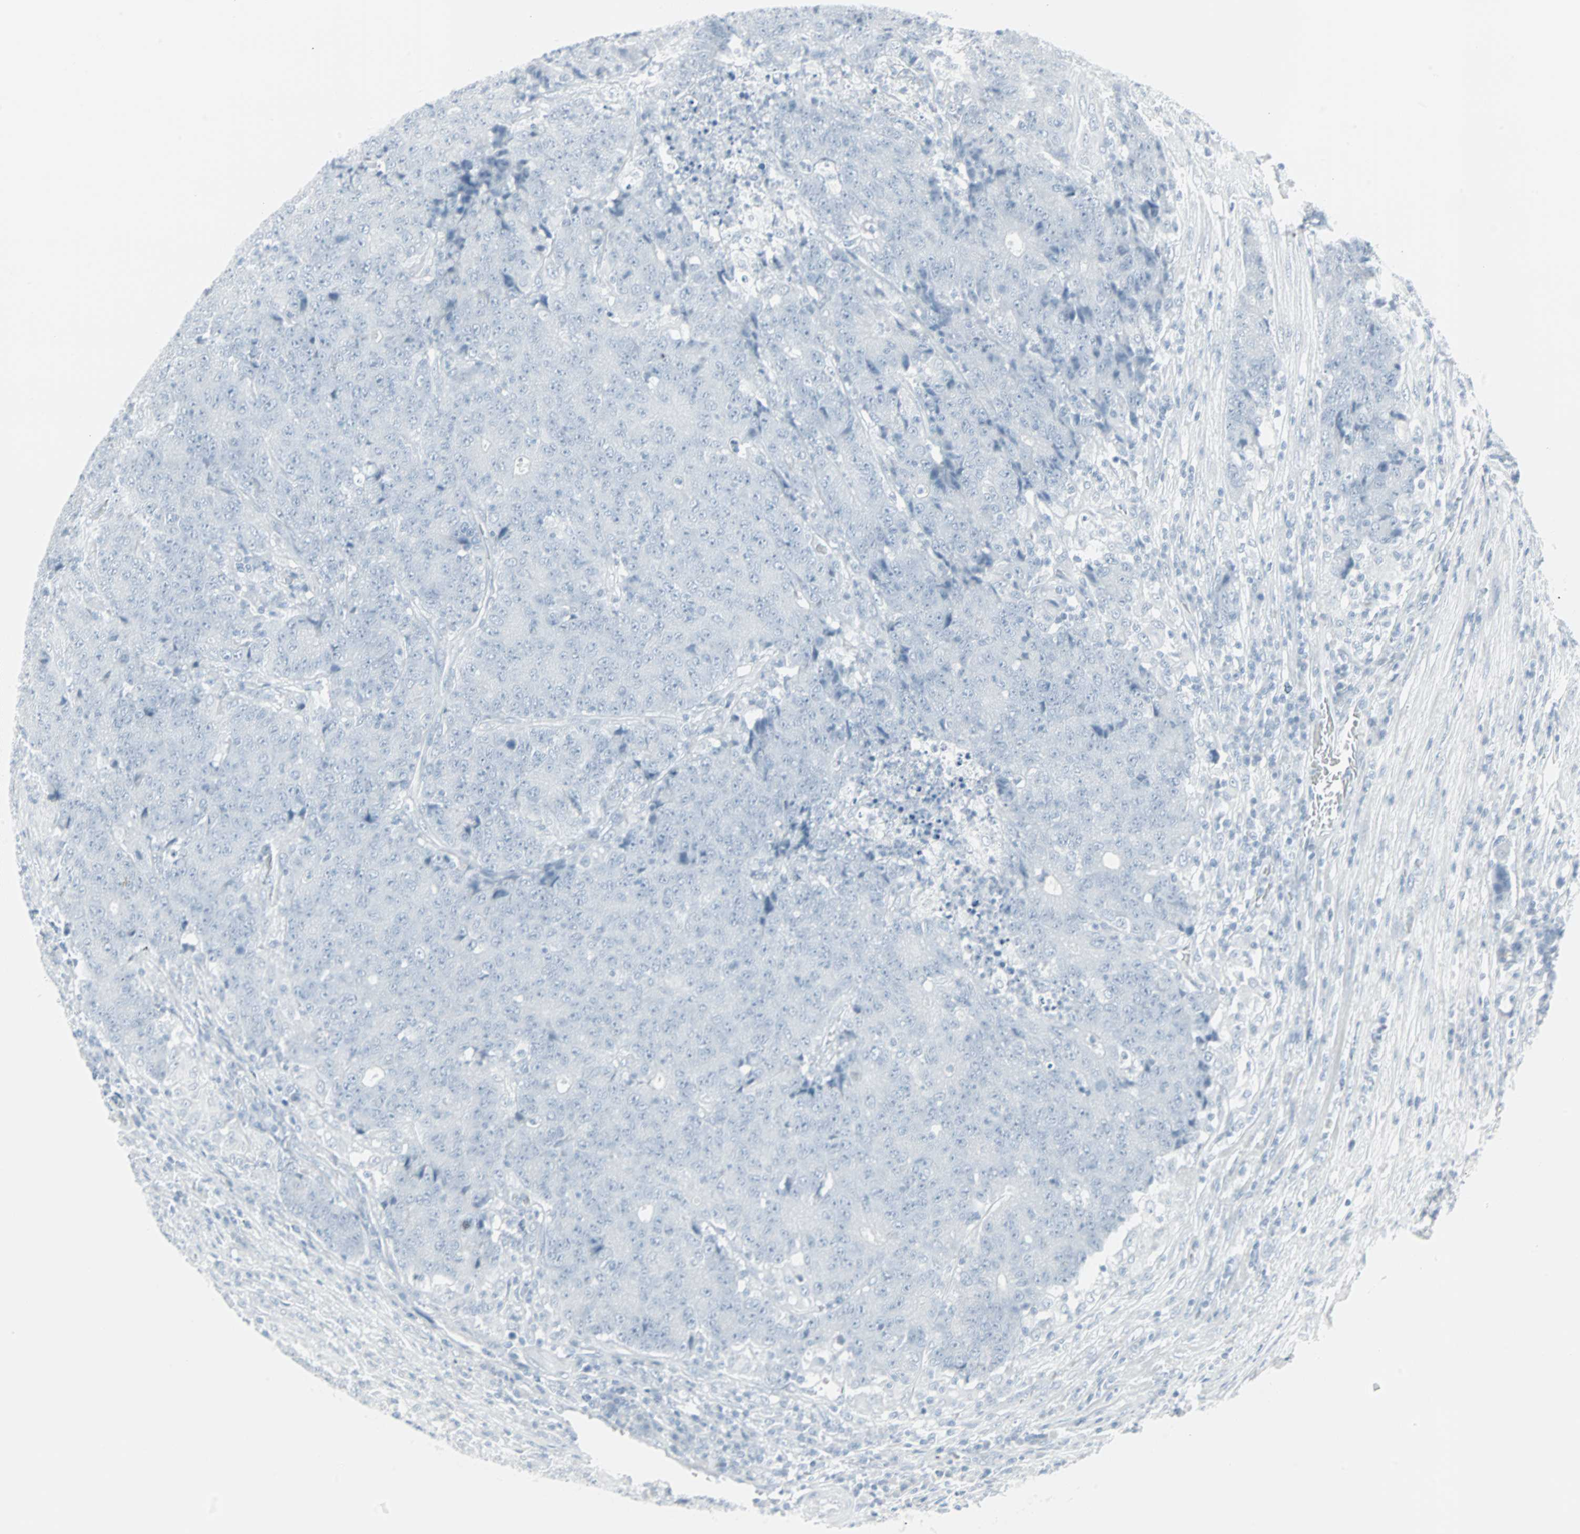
{"staining": {"intensity": "negative", "quantity": "none", "location": "none"}, "tissue": "colorectal cancer", "cell_type": "Tumor cells", "image_type": "cancer", "snomed": [{"axis": "morphology", "description": "Normal tissue, NOS"}, {"axis": "morphology", "description": "Adenocarcinoma, NOS"}, {"axis": "topography", "description": "Colon"}], "caption": "High power microscopy photomicrograph of an immunohistochemistry micrograph of colorectal cancer (adenocarcinoma), revealing no significant positivity in tumor cells.", "gene": "LANCL3", "patient": {"sex": "female", "age": 75}}